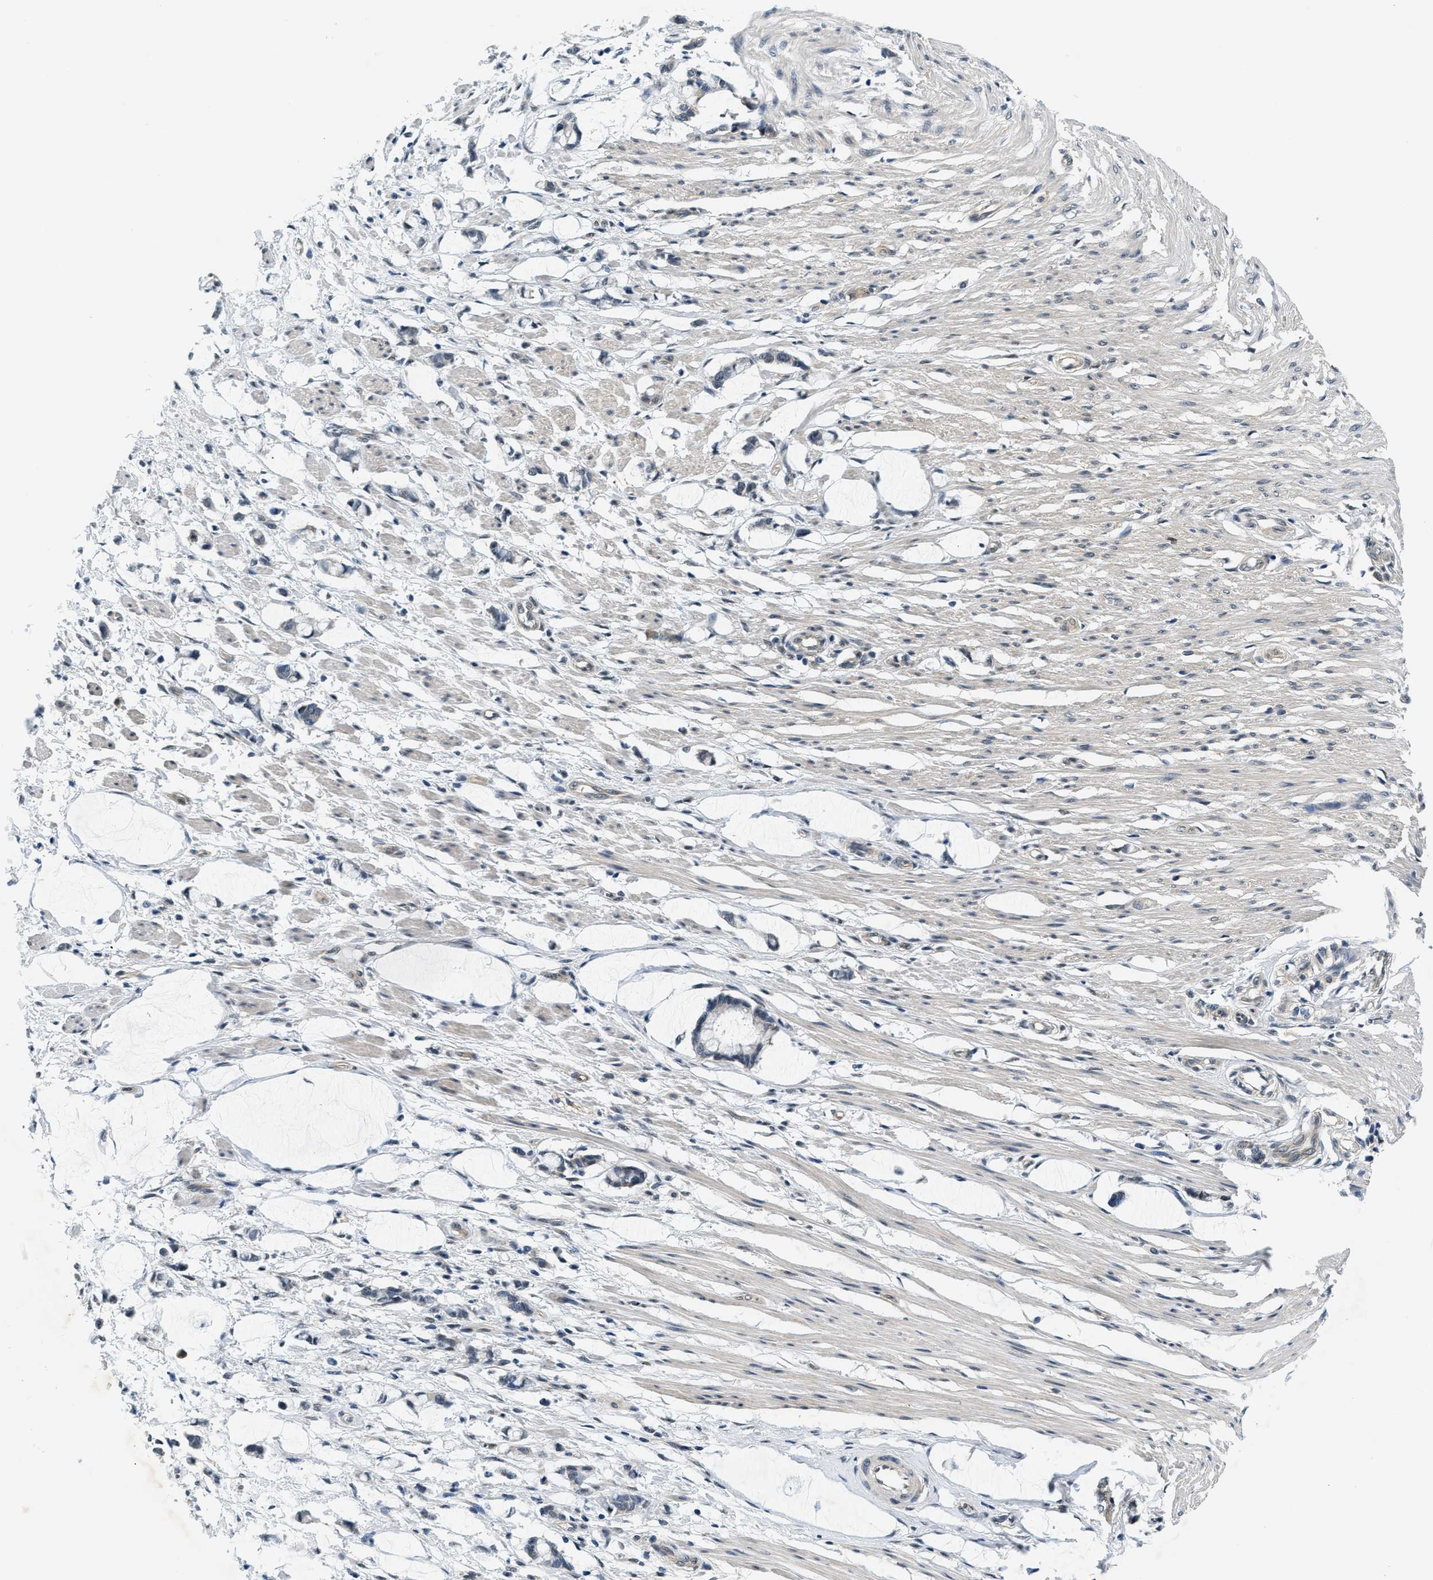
{"staining": {"intensity": "weak", "quantity": "25%-75%", "location": "cytoplasmic/membranous"}, "tissue": "smooth muscle", "cell_type": "Smooth muscle cells", "image_type": "normal", "snomed": [{"axis": "morphology", "description": "Normal tissue, NOS"}, {"axis": "morphology", "description": "Adenocarcinoma, NOS"}, {"axis": "topography", "description": "Smooth muscle"}, {"axis": "topography", "description": "Colon"}], "caption": "A photomicrograph of human smooth muscle stained for a protein displays weak cytoplasmic/membranous brown staining in smooth muscle cells. The protein of interest is shown in brown color, while the nuclei are stained blue.", "gene": "SMAD4", "patient": {"sex": "male", "age": 14}}